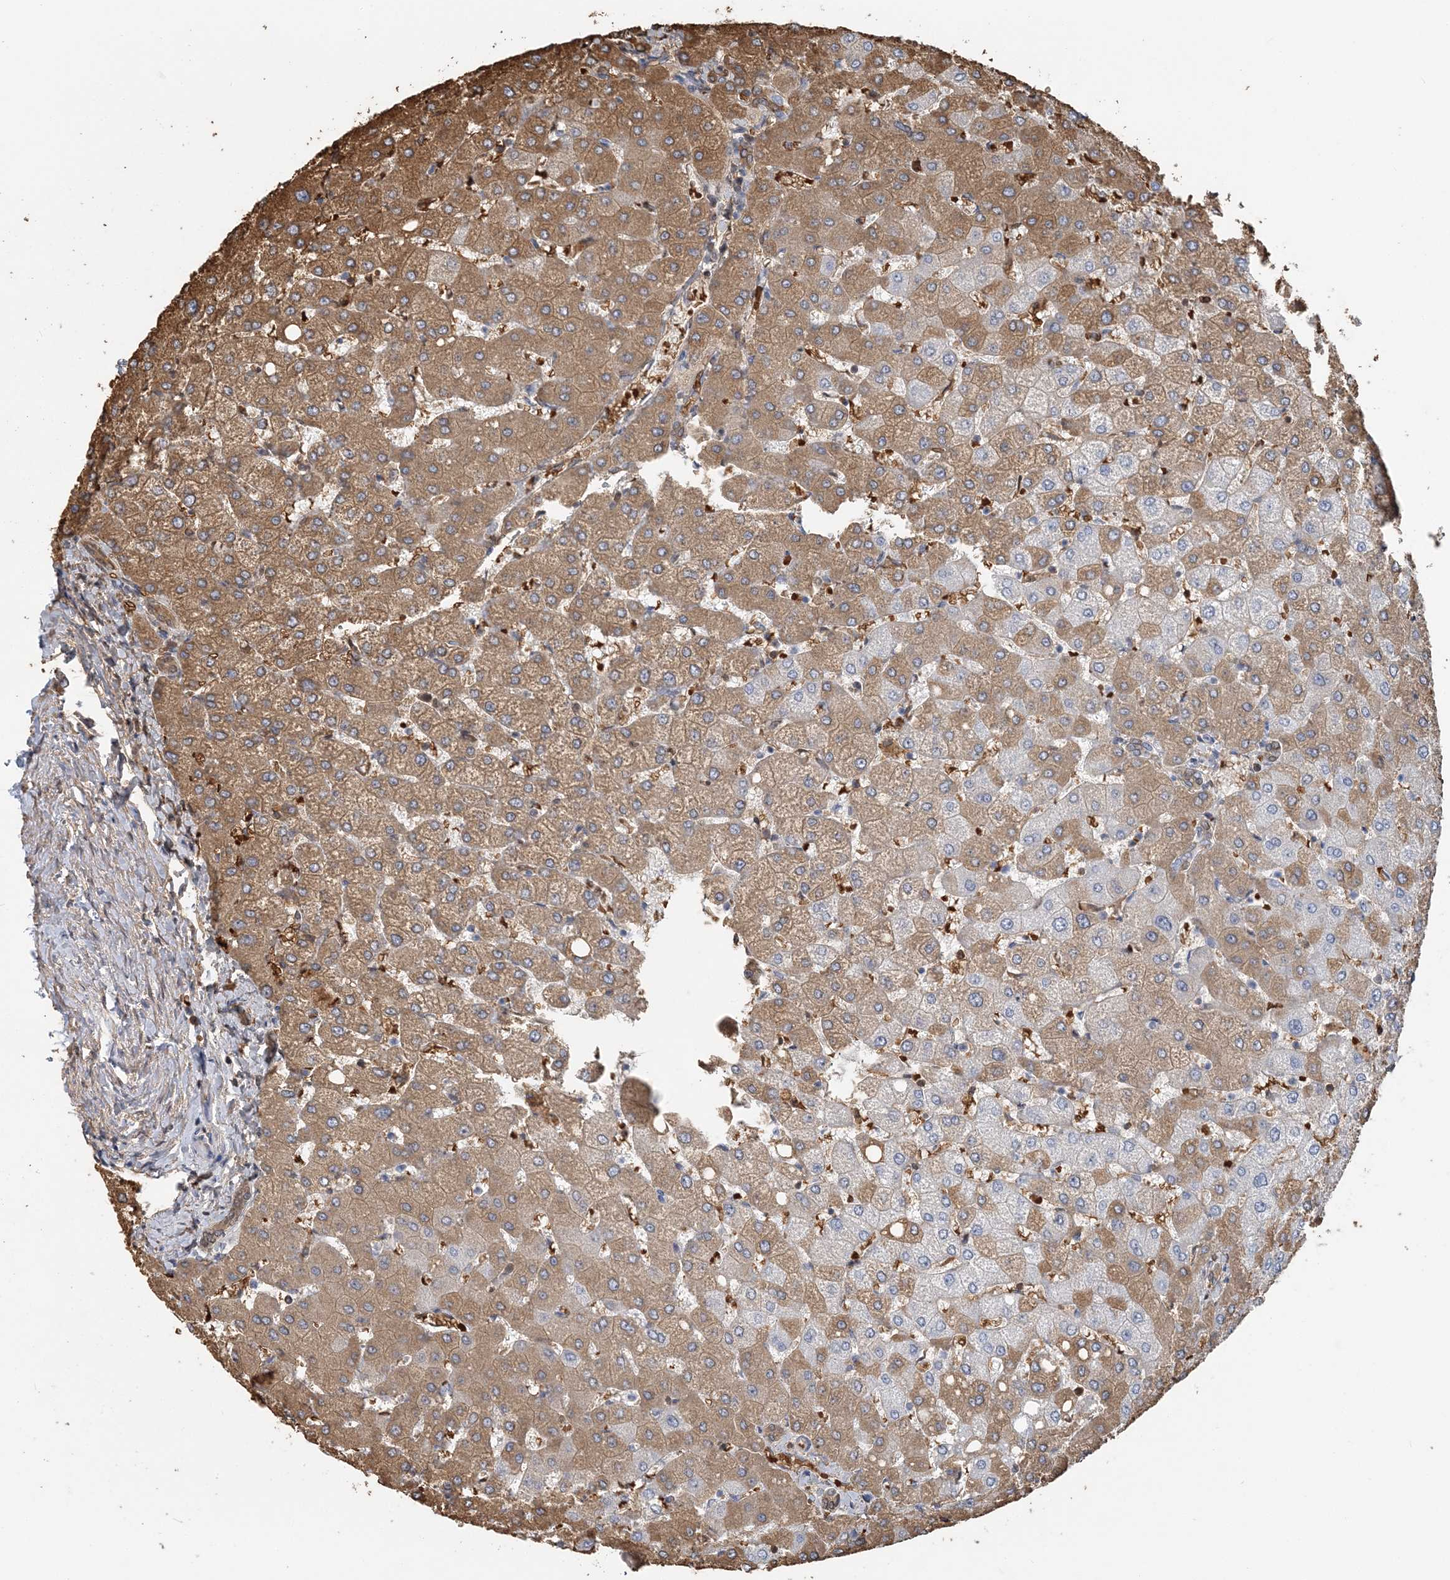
{"staining": {"intensity": "weak", "quantity": ">75%", "location": "cytoplasmic/membranous"}, "tissue": "liver", "cell_type": "Cholangiocytes", "image_type": "normal", "snomed": [{"axis": "morphology", "description": "Normal tissue, NOS"}, {"axis": "topography", "description": "Liver"}], "caption": "Immunohistochemical staining of normal liver displays weak cytoplasmic/membranous protein expression in about >75% of cholangiocytes.", "gene": "HBD", "patient": {"sex": "female", "age": 54}}